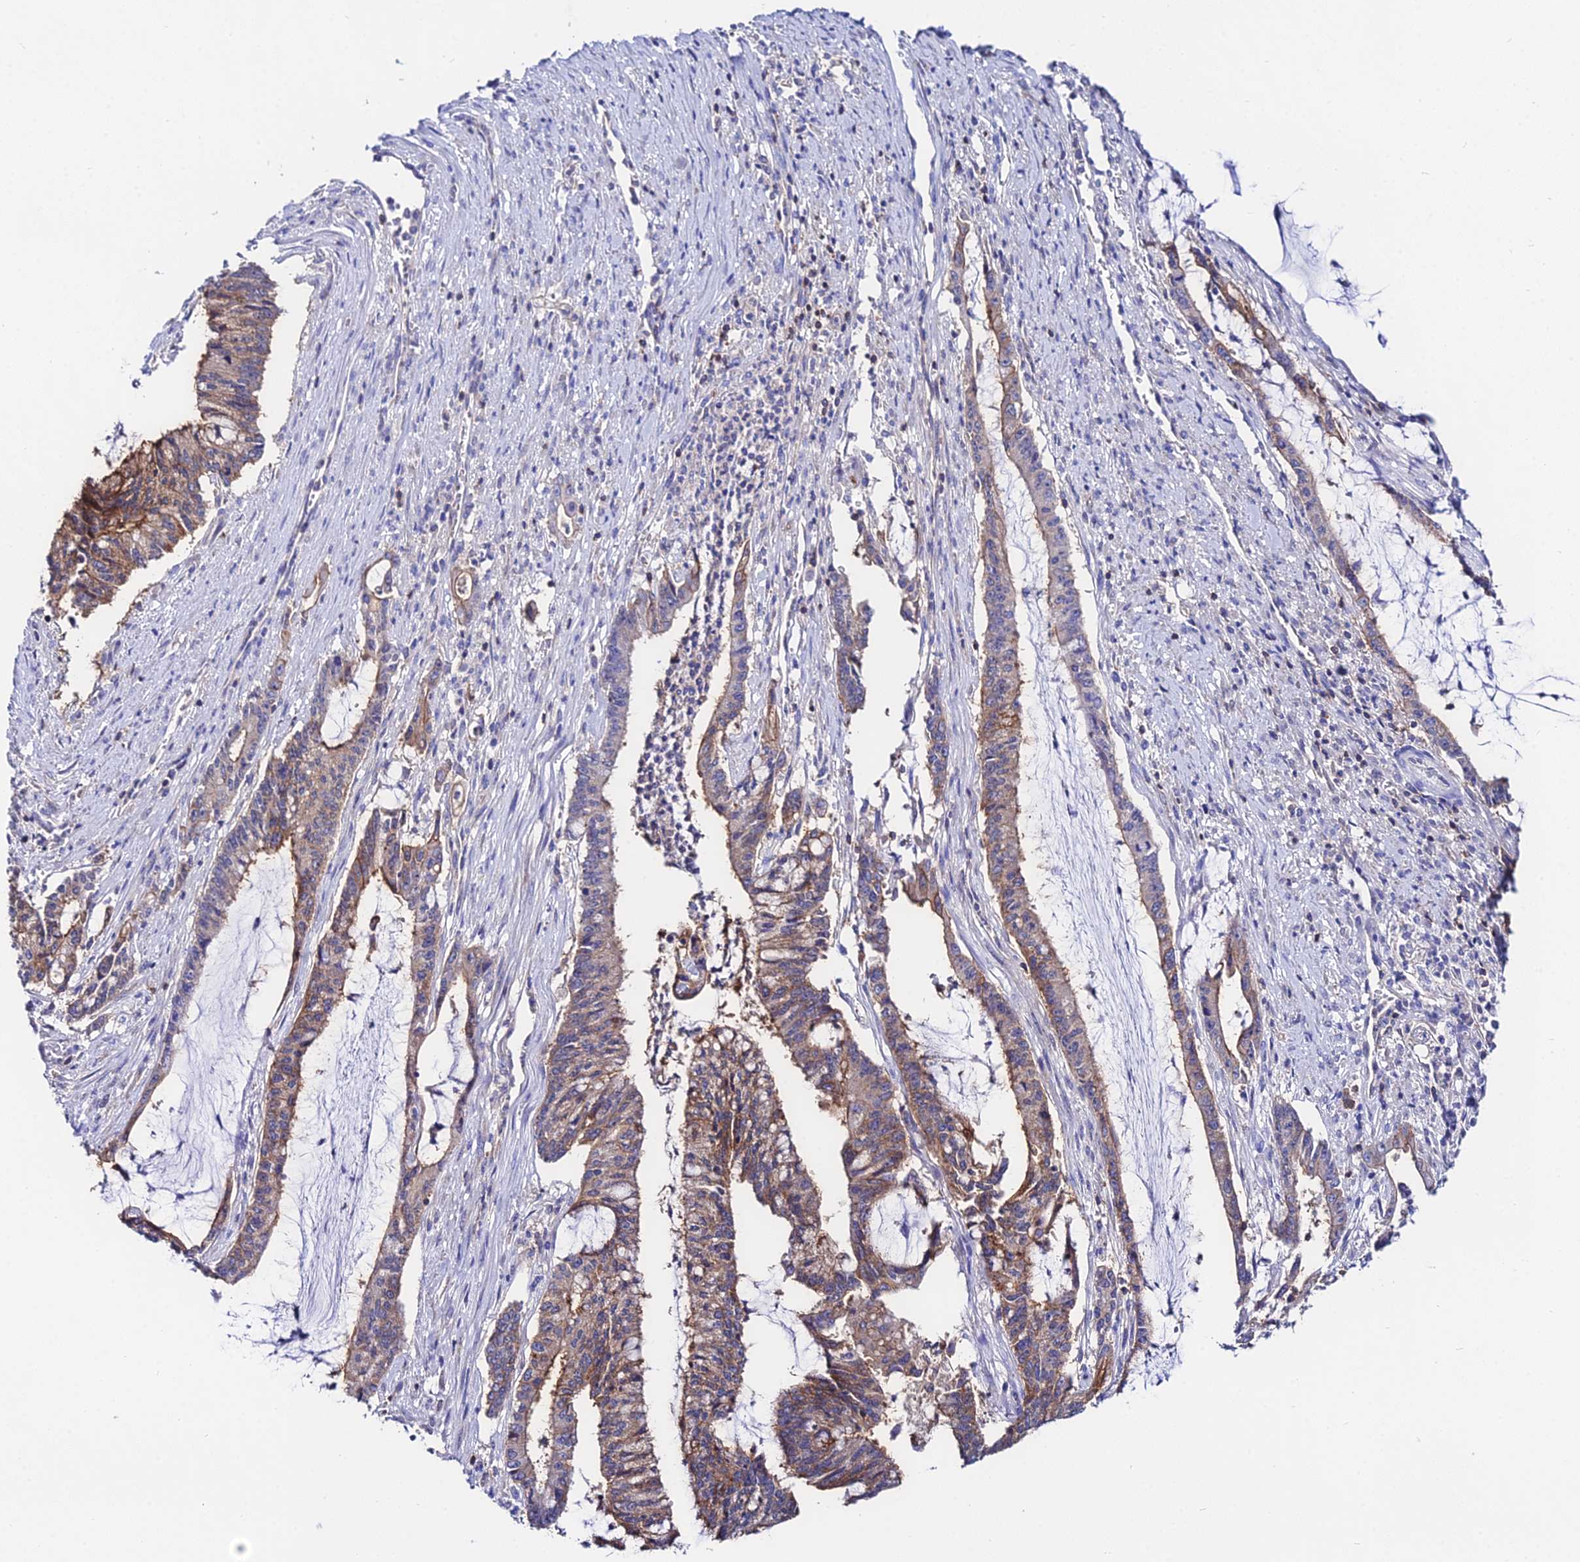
{"staining": {"intensity": "moderate", "quantity": "25%-75%", "location": "cytoplasmic/membranous"}, "tissue": "pancreatic cancer", "cell_type": "Tumor cells", "image_type": "cancer", "snomed": [{"axis": "morphology", "description": "Adenocarcinoma, NOS"}, {"axis": "topography", "description": "Pancreas"}], "caption": "Moderate cytoplasmic/membranous expression for a protein is present in about 25%-75% of tumor cells of adenocarcinoma (pancreatic) using immunohistochemistry (IHC).", "gene": "S100A16", "patient": {"sex": "female", "age": 50}}